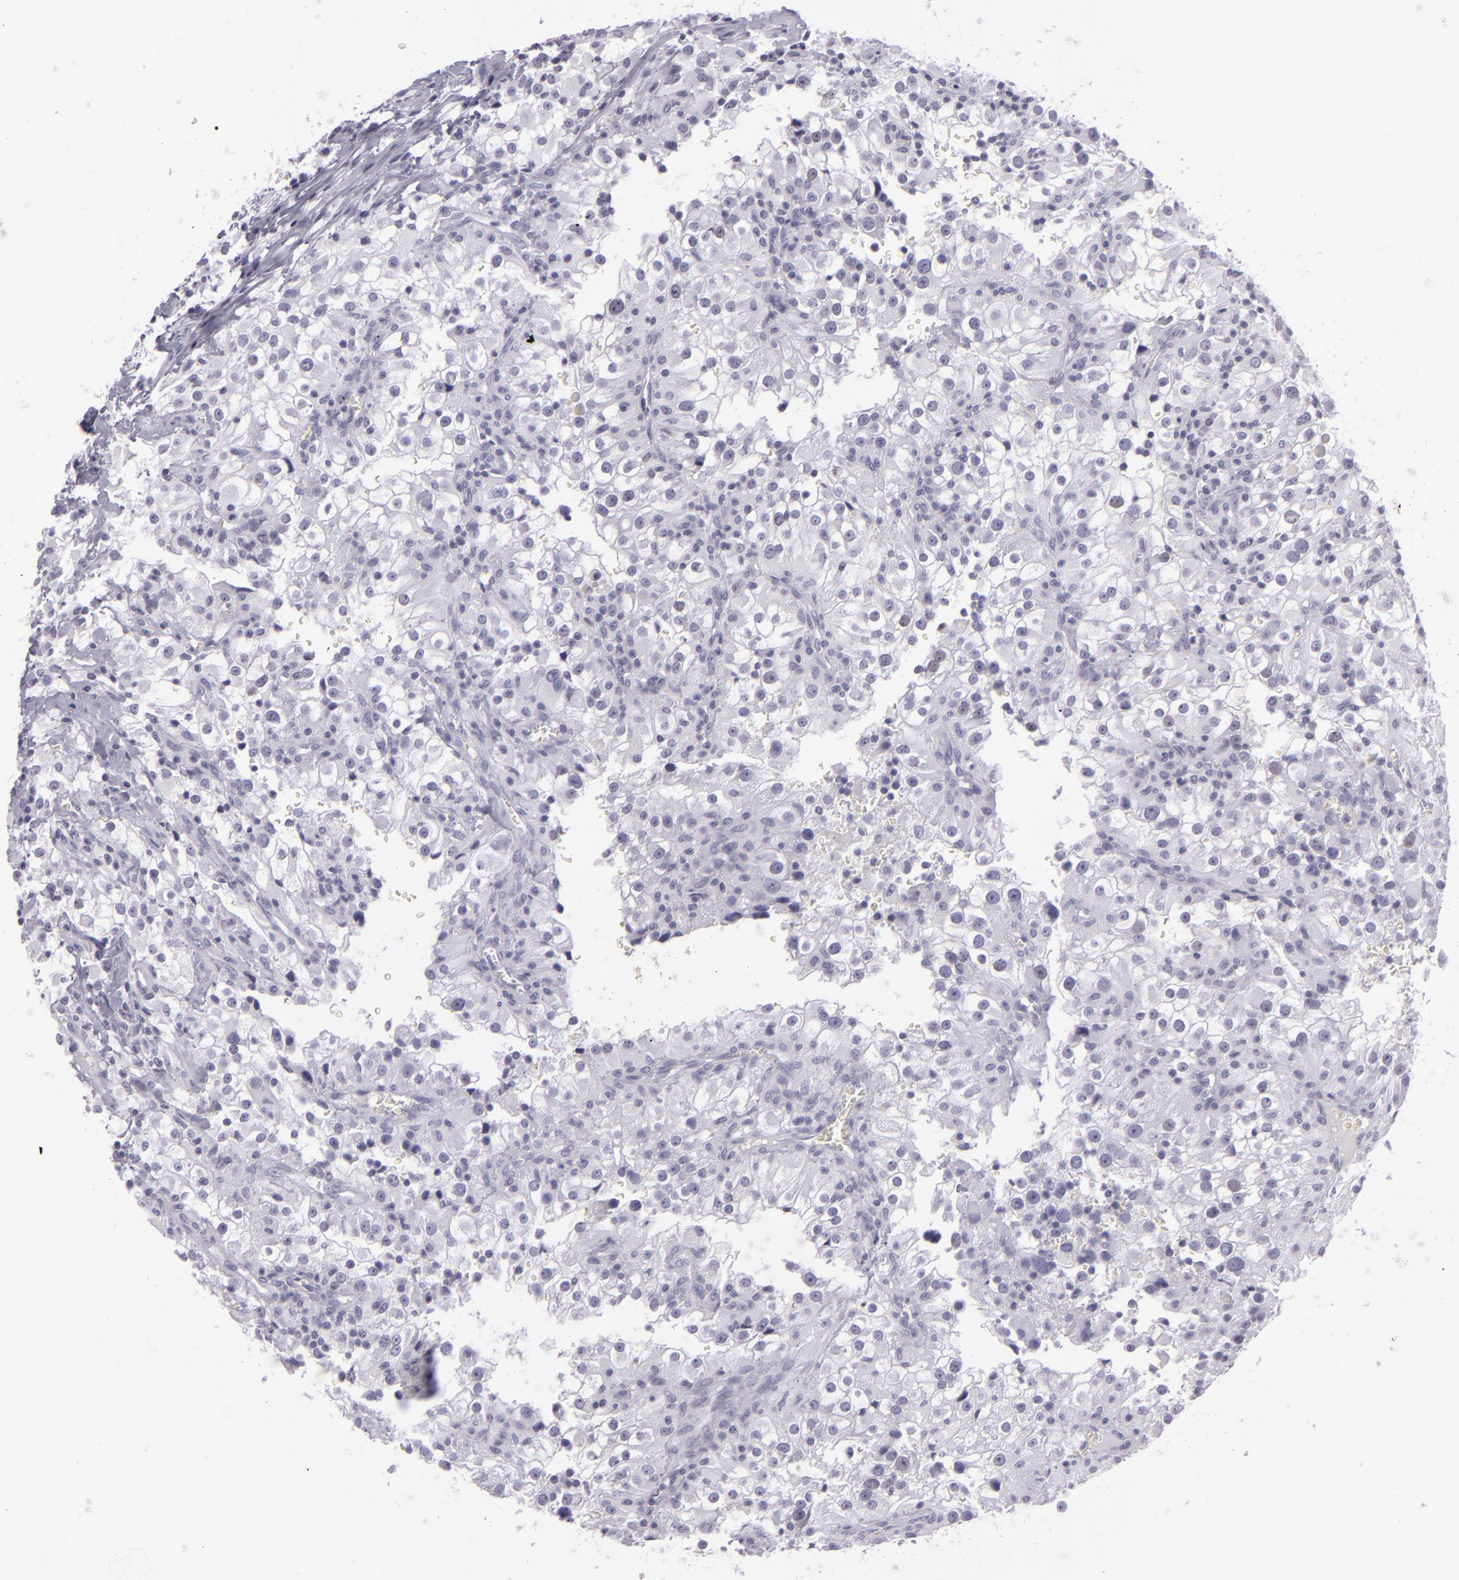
{"staining": {"intensity": "negative", "quantity": "none", "location": "none"}, "tissue": "renal cancer", "cell_type": "Tumor cells", "image_type": "cancer", "snomed": [{"axis": "morphology", "description": "Adenocarcinoma, NOS"}, {"axis": "topography", "description": "Kidney"}], "caption": "IHC micrograph of renal cancer stained for a protein (brown), which shows no positivity in tumor cells.", "gene": "MCM3", "patient": {"sex": "female", "age": 52}}